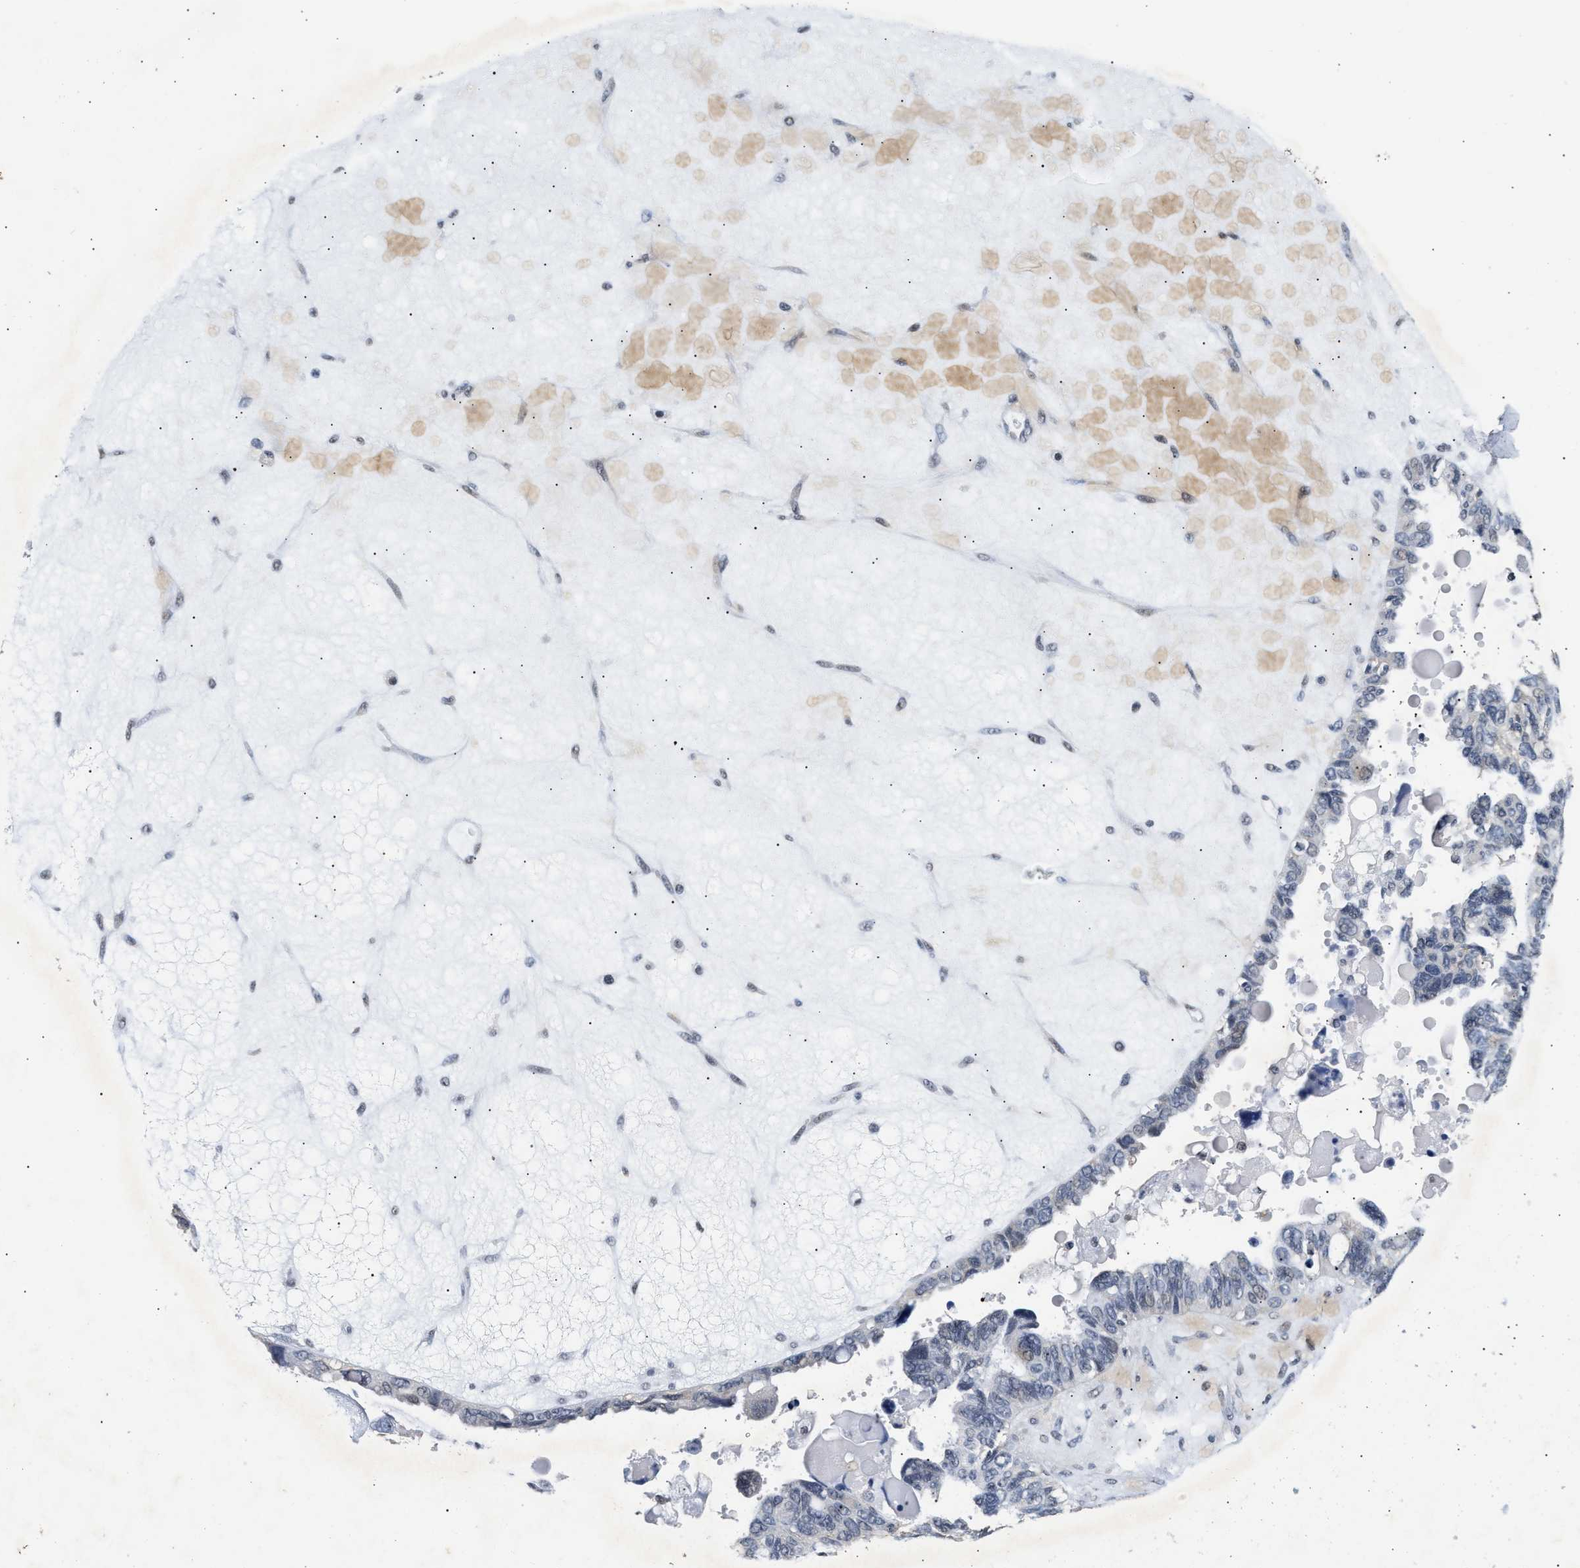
{"staining": {"intensity": "negative", "quantity": "none", "location": "none"}, "tissue": "ovarian cancer", "cell_type": "Tumor cells", "image_type": "cancer", "snomed": [{"axis": "morphology", "description": "Cystadenocarcinoma, serous, NOS"}, {"axis": "topography", "description": "Ovary"}], "caption": "A histopathology image of ovarian serous cystadenocarcinoma stained for a protein exhibits no brown staining in tumor cells.", "gene": "THOC1", "patient": {"sex": "female", "age": 79}}